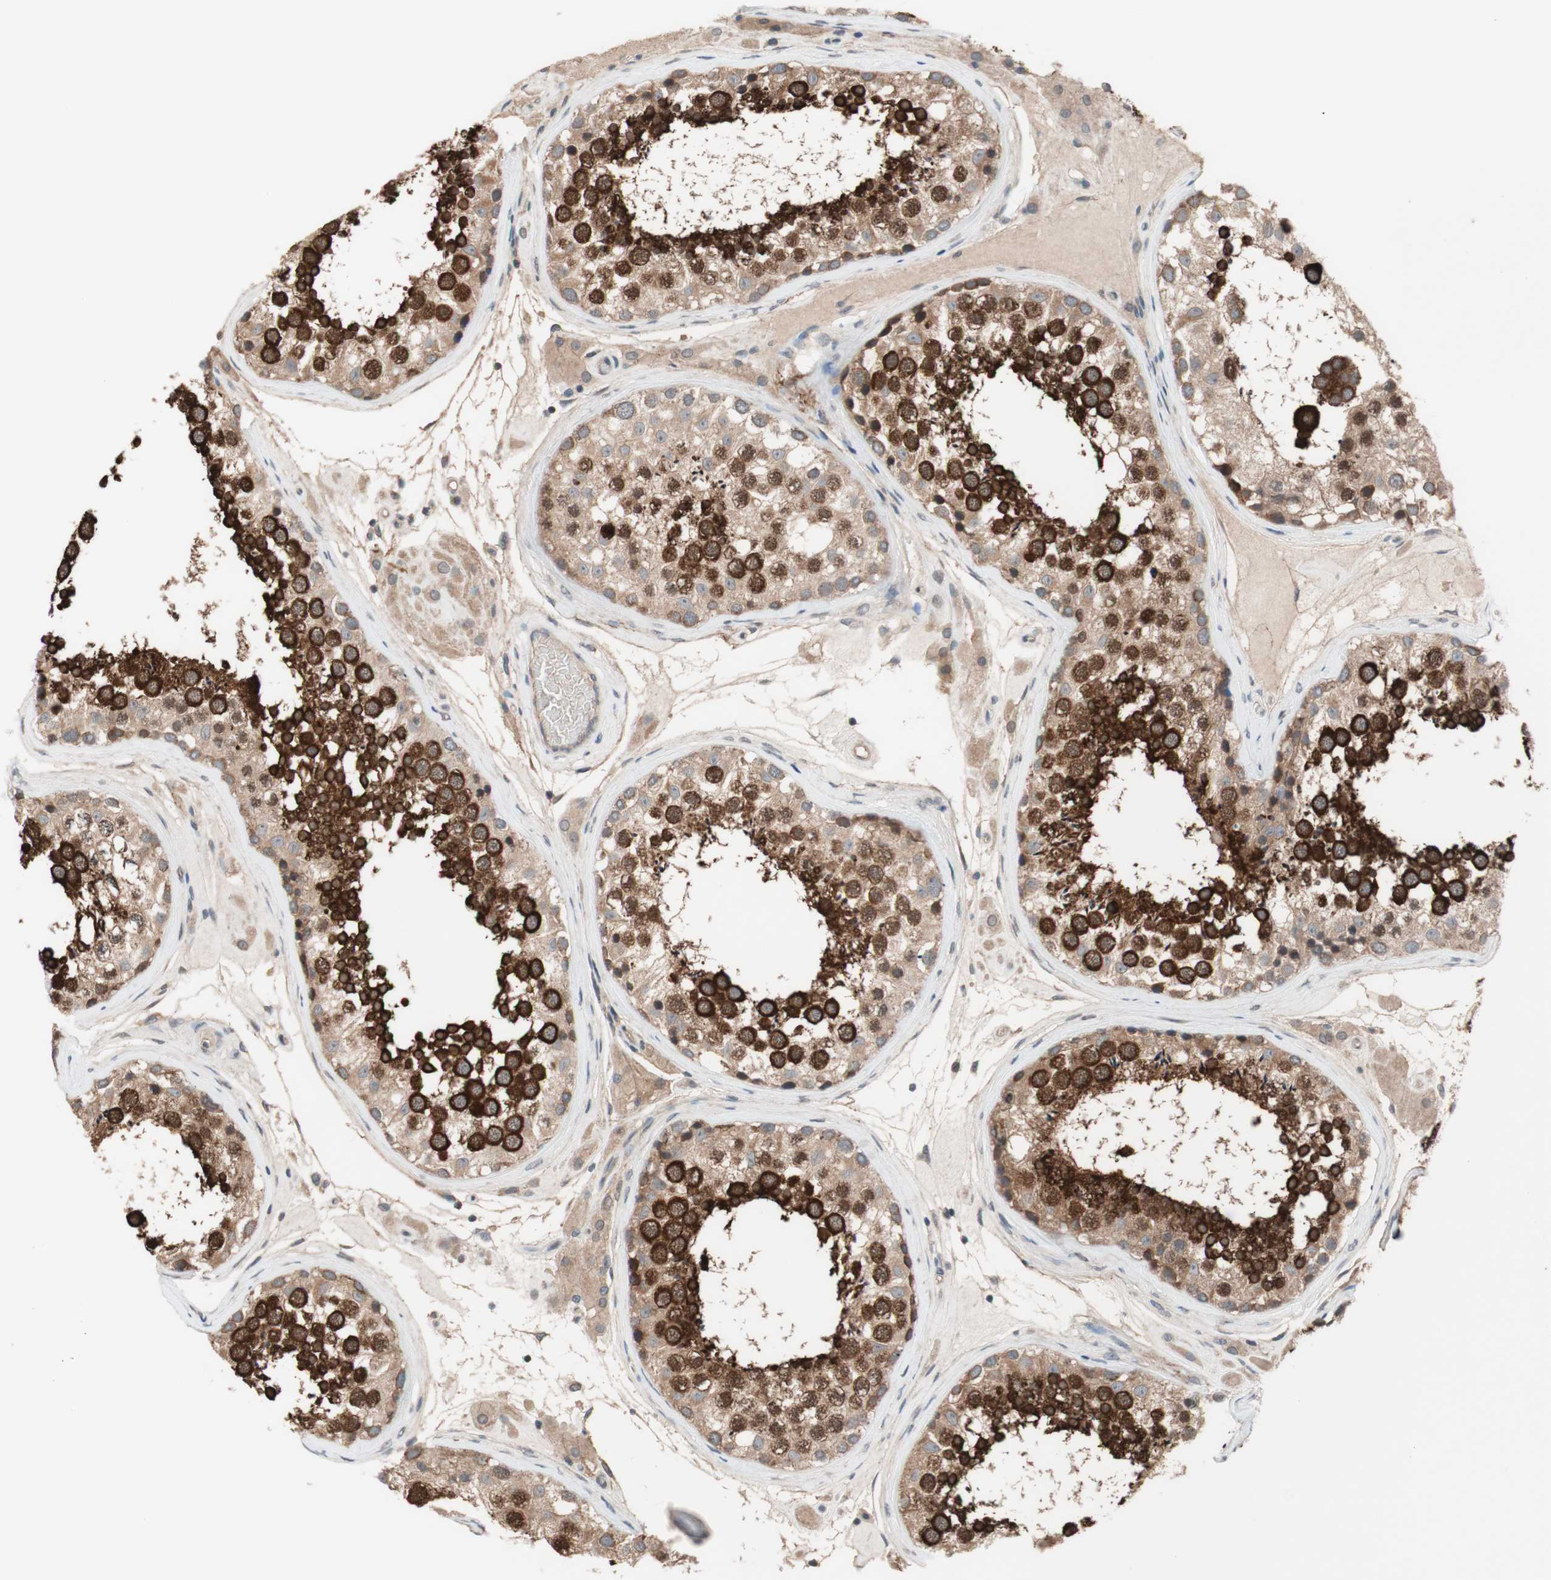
{"staining": {"intensity": "strong", "quantity": ">75%", "location": "cytoplasmic/membranous"}, "tissue": "testis", "cell_type": "Cells in seminiferous ducts", "image_type": "normal", "snomed": [{"axis": "morphology", "description": "Normal tissue, NOS"}, {"axis": "topography", "description": "Testis"}], "caption": "A brown stain highlights strong cytoplasmic/membranous positivity of a protein in cells in seminiferous ducts of benign testis.", "gene": "CD55", "patient": {"sex": "male", "age": 46}}